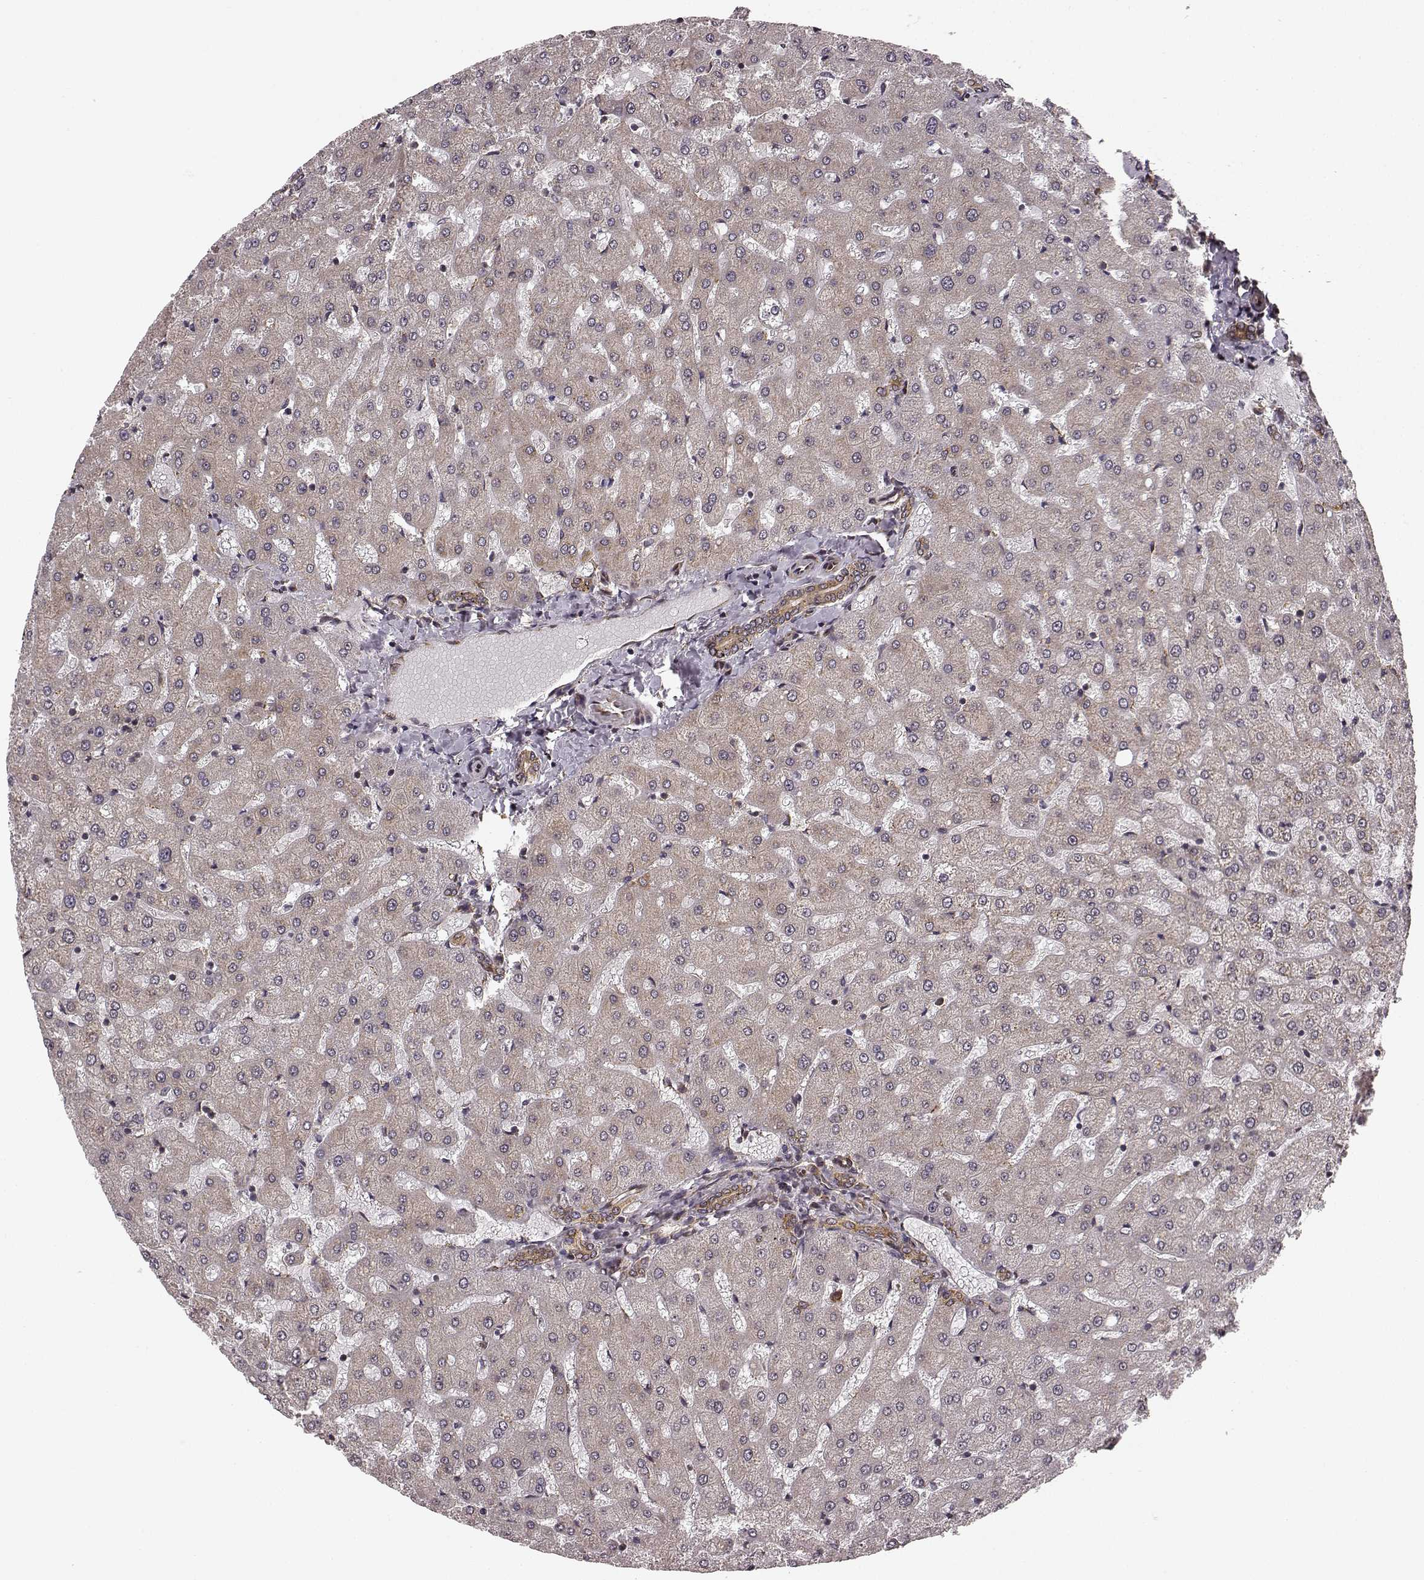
{"staining": {"intensity": "weak", "quantity": ">75%", "location": "cytoplasmic/membranous"}, "tissue": "liver", "cell_type": "Cholangiocytes", "image_type": "normal", "snomed": [{"axis": "morphology", "description": "Normal tissue, NOS"}, {"axis": "topography", "description": "Liver"}], "caption": "There is low levels of weak cytoplasmic/membranous positivity in cholangiocytes of benign liver, as demonstrated by immunohistochemical staining (brown color).", "gene": "TMEM14A", "patient": {"sex": "female", "age": 50}}